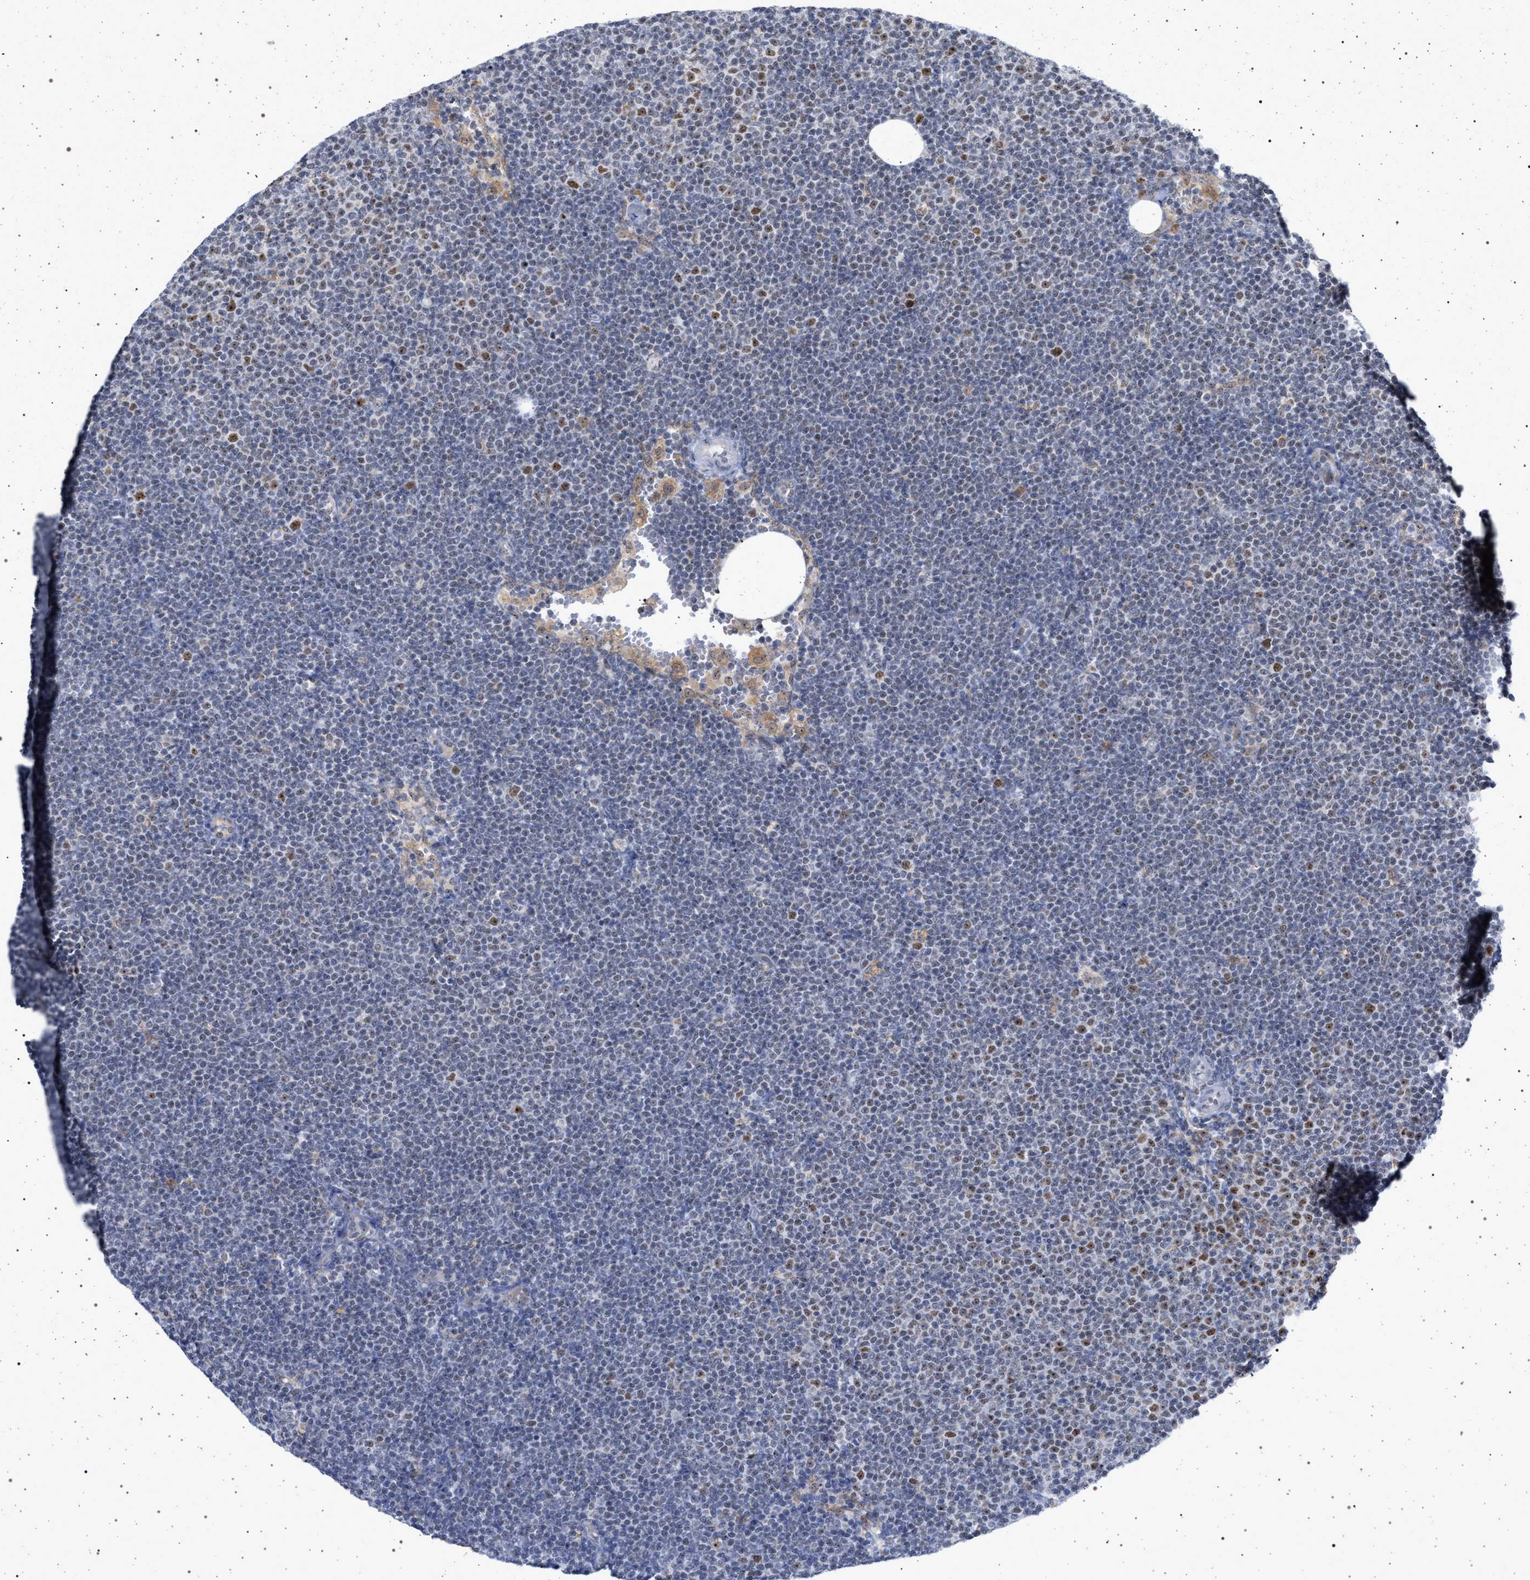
{"staining": {"intensity": "strong", "quantity": "<25%", "location": "nuclear"}, "tissue": "lymphoma", "cell_type": "Tumor cells", "image_type": "cancer", "snomed": [{"axis": "morphology", "description": "Malignant lymphoma, non-Hodgkin's type, Low grade"}, {"axis": "topography", "description": "Lymph node"}], "caption": "The image displays staining of lymphoma, revealing strong nuclear protein staining (brown color) within tumor cells.", "gene": "ELAC2", "patient": {"sex": "female", "age": 53}}